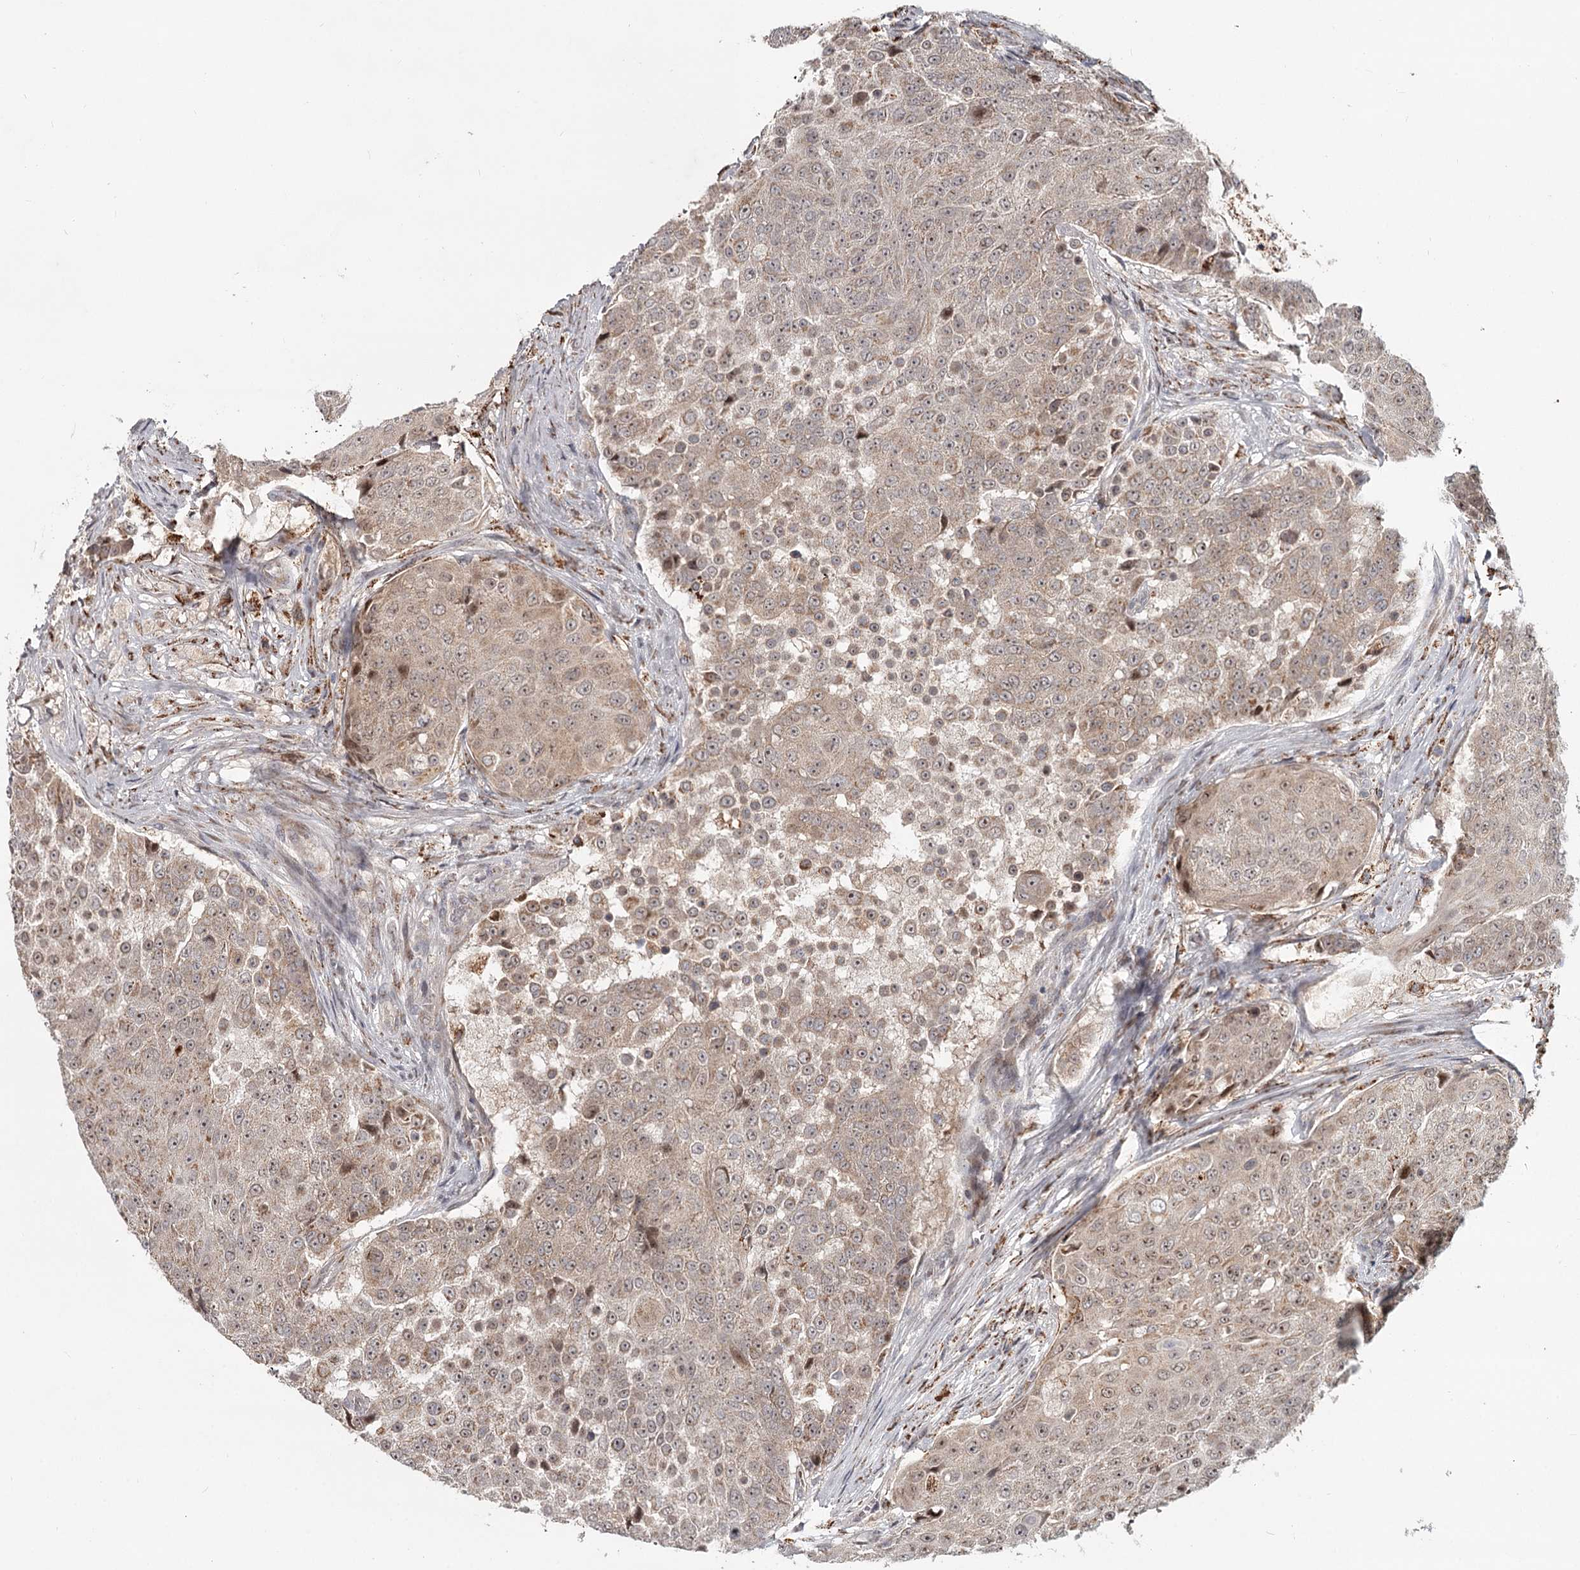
{"staining": {"intensity": "weak", "quantity": "<25%", "location": "cytoplasmic/membranous"}, "tissue": "urothelial cancer", "cell_type": "Tumor cells", "image_type": "cancer", "snomed": [{"axis": "morphology", "description": "Urothelial carcinoma, High grade"}, {"axis": "topography", "description": "Urinary bladder"}], "caption": "IHC image of human urothelial cancer stained for a protein (brown), which shows no staining in tumor cells.", "gene": "CDC123", "patient": {"sex": "female", "age": 63}}